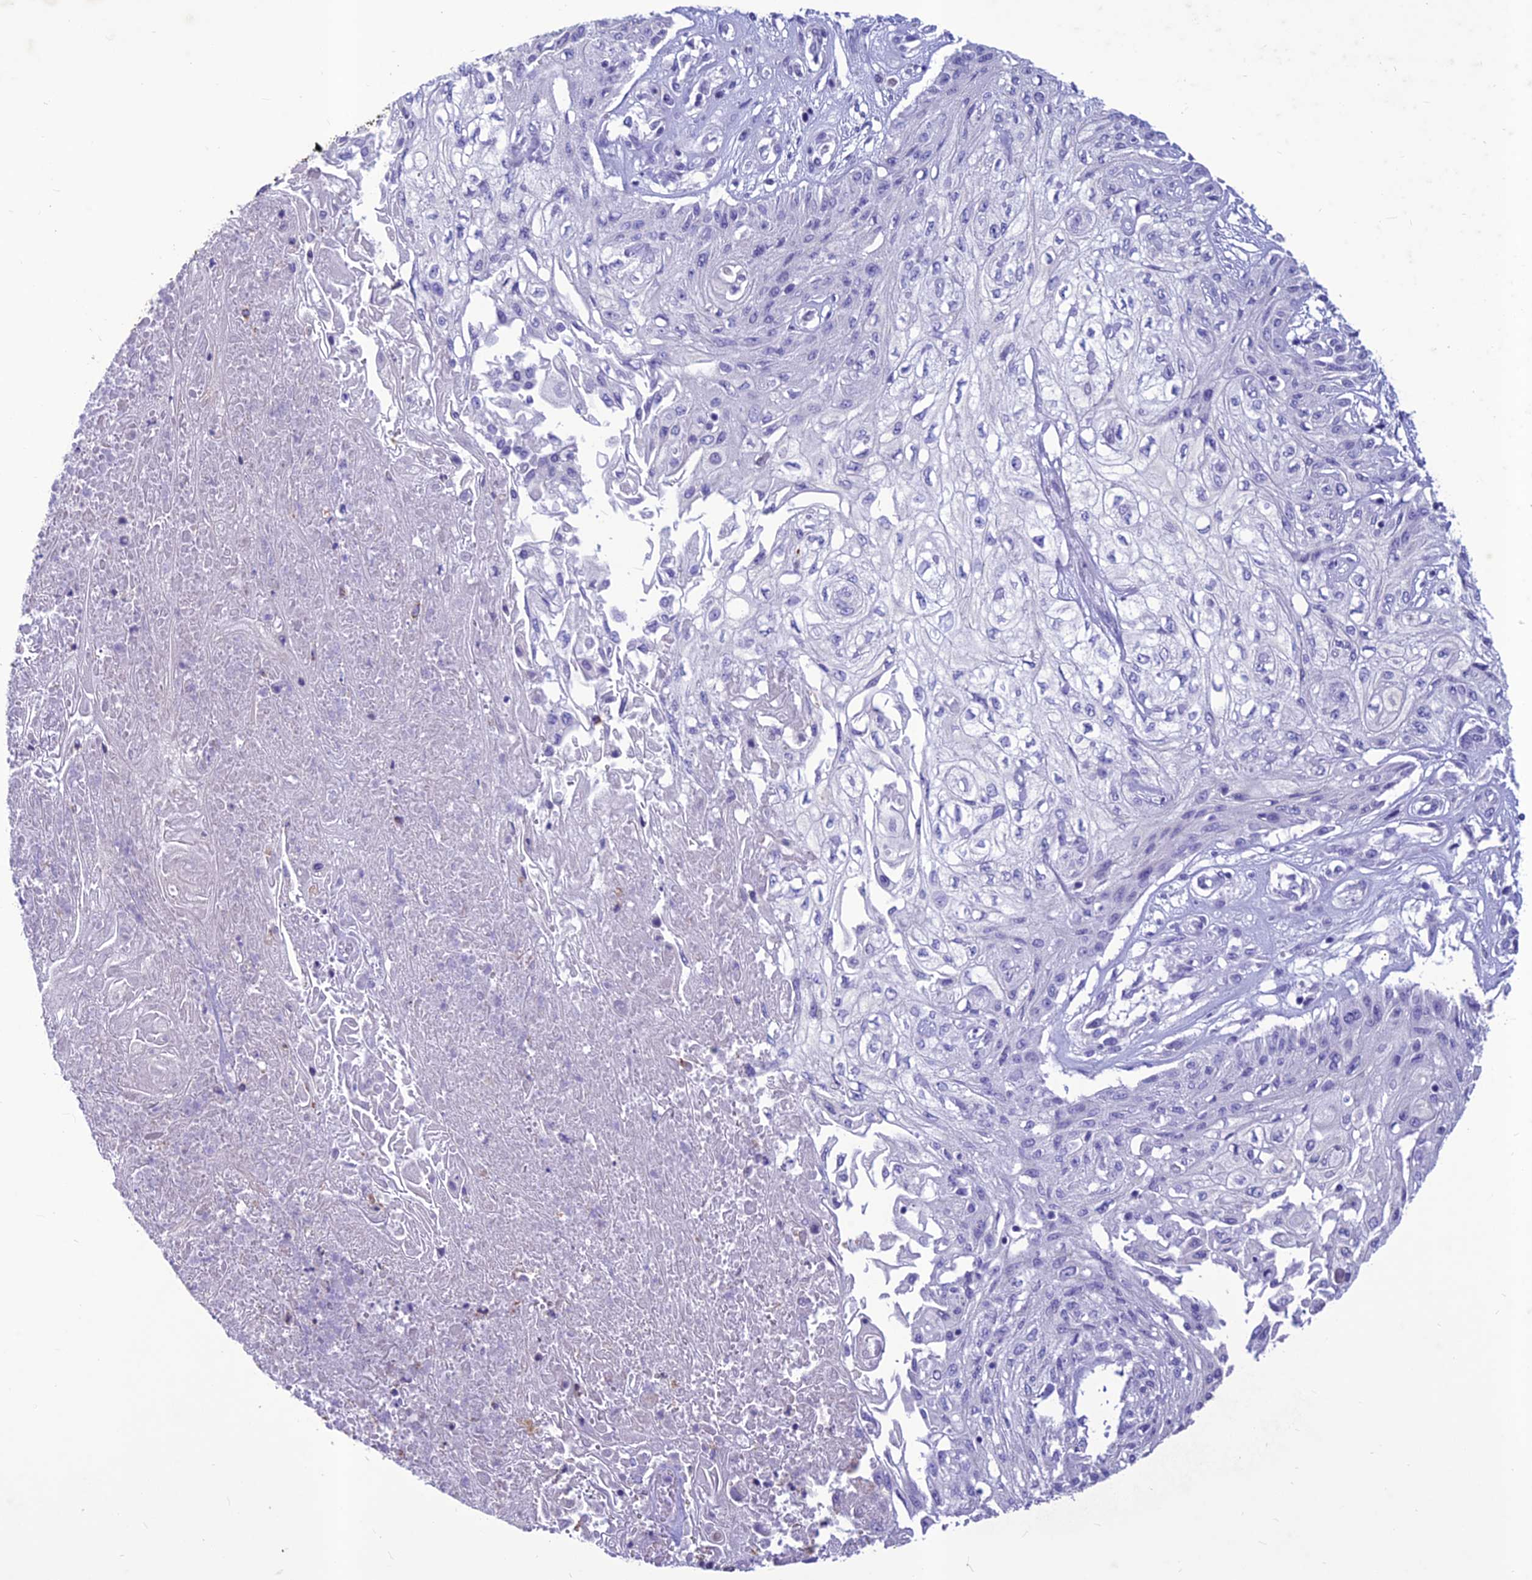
{"staining": {"intensity": "negative", "quantity": "none", "location": "none"}, "tissue": "skin cancer", "cell_type": "Tumor cells", "image_type": "cancer", "snomed": [{"axis": "morphology", "description": "Squamous cell carcinoma, NOS"}, {"axis": "morphology", "description": "Squamous cell carcinoma, metastatic, NOS"}, {"axis": "topography", "description": "Skin"}, {"axis": "topography", "description": "Lymph node"}], "caption": "Human metastatic squamous cell carcinoma (skin) stained for a protein using immunohistochemistry (IHC) exhibits no staining in tumor cells.", "gene": "IFT172", "patient": {"sex": "male", "age": 75}}